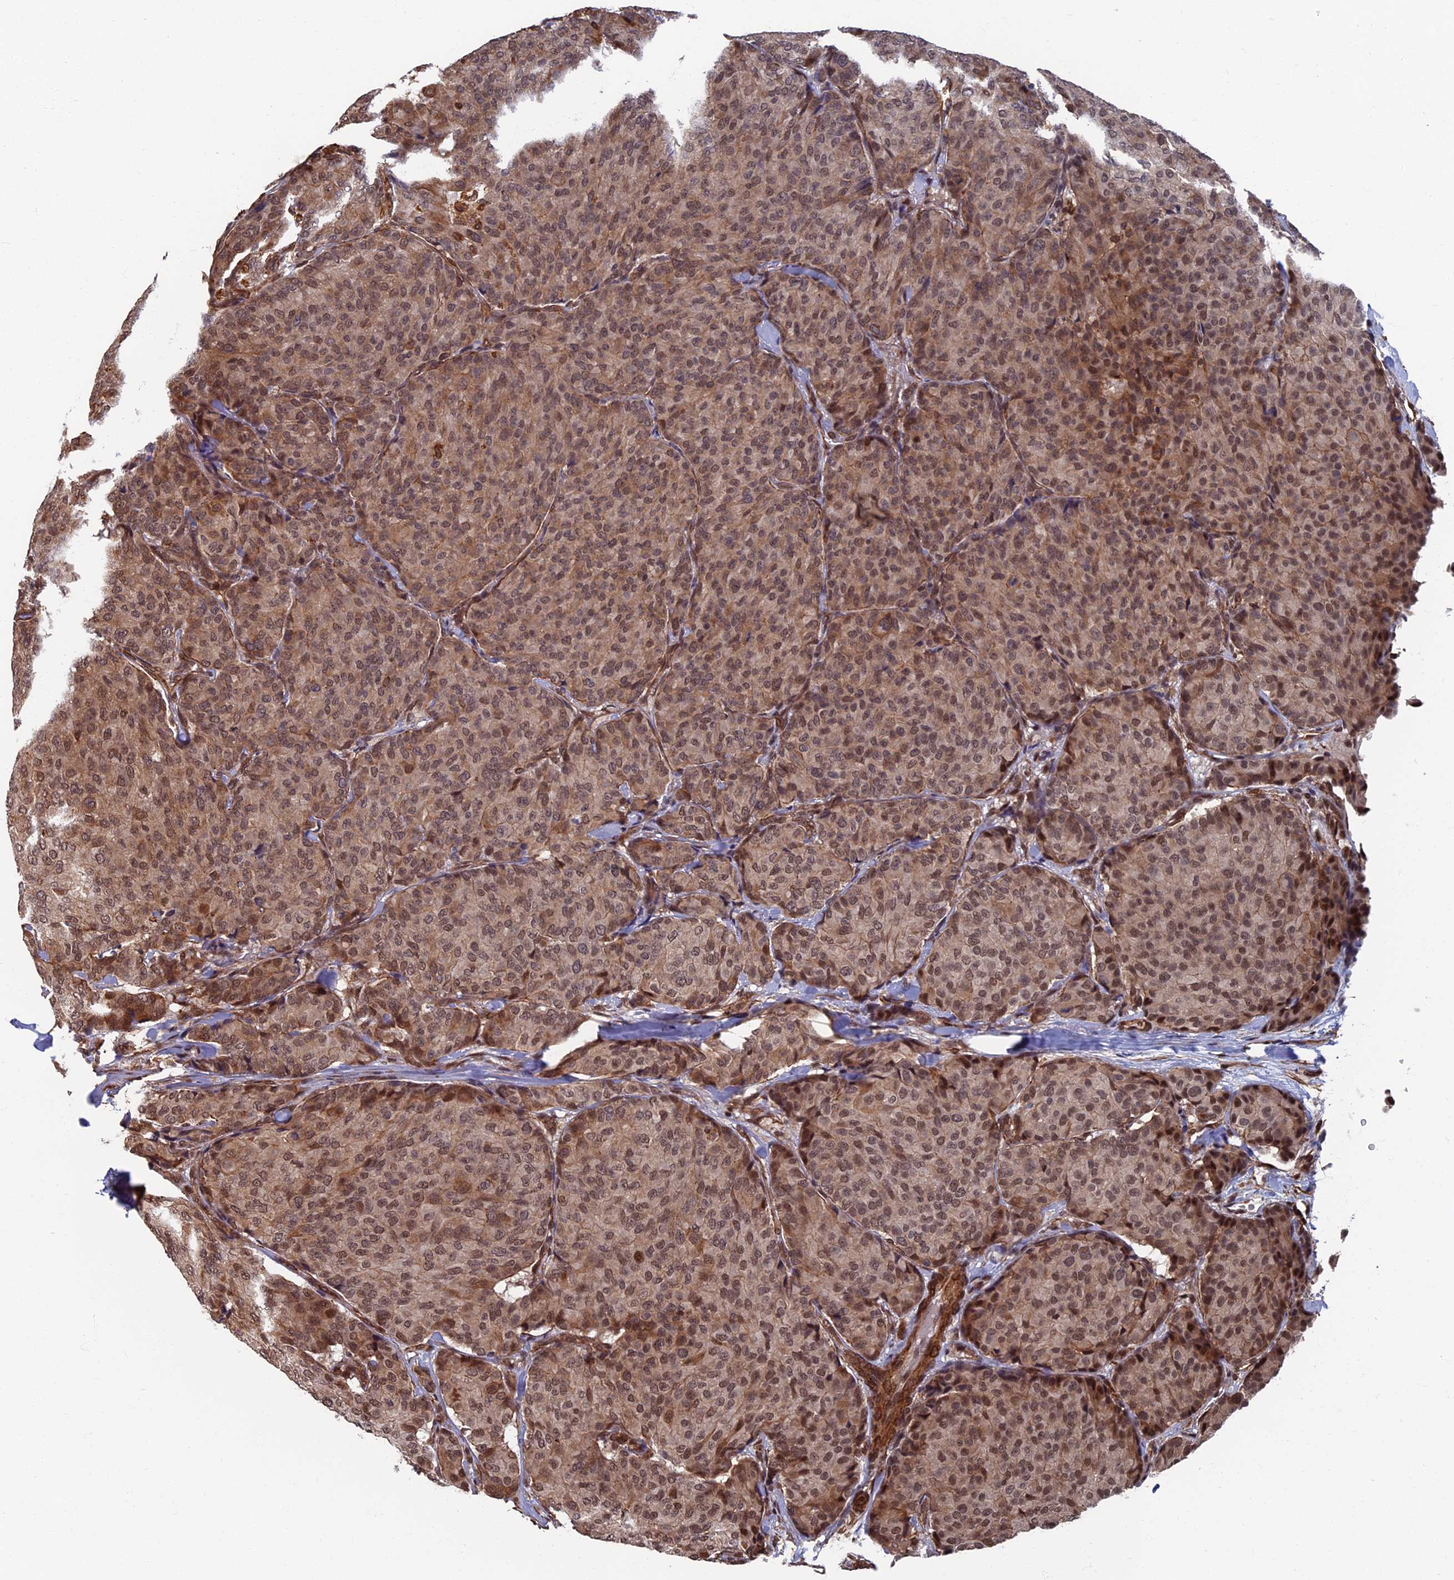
{"staining": {"intensity": "moderate", "quantity": ">75%", "location": "cytoplasmic/membranous,nuclear"}, "tissue": "breast cancer", "cell_type": "Tumor cells", "image_type": "cancer", "snomed": [{"axis": "morphology", "description": "Duct carcinoma"}, {"axis": "topography", "description": "Breast"}], "caption": "Immunohistochemistry of infiltrating ductal carcinoma (breast) reveals medium levels of moderate cytoplasmic/membranous and nuclear positivity in about >75% of tumor cells. (IHC, brightfield microscopy, high magnification).", "gene": "CTDP1", "patient": {"sex": "female", "age": 75}}